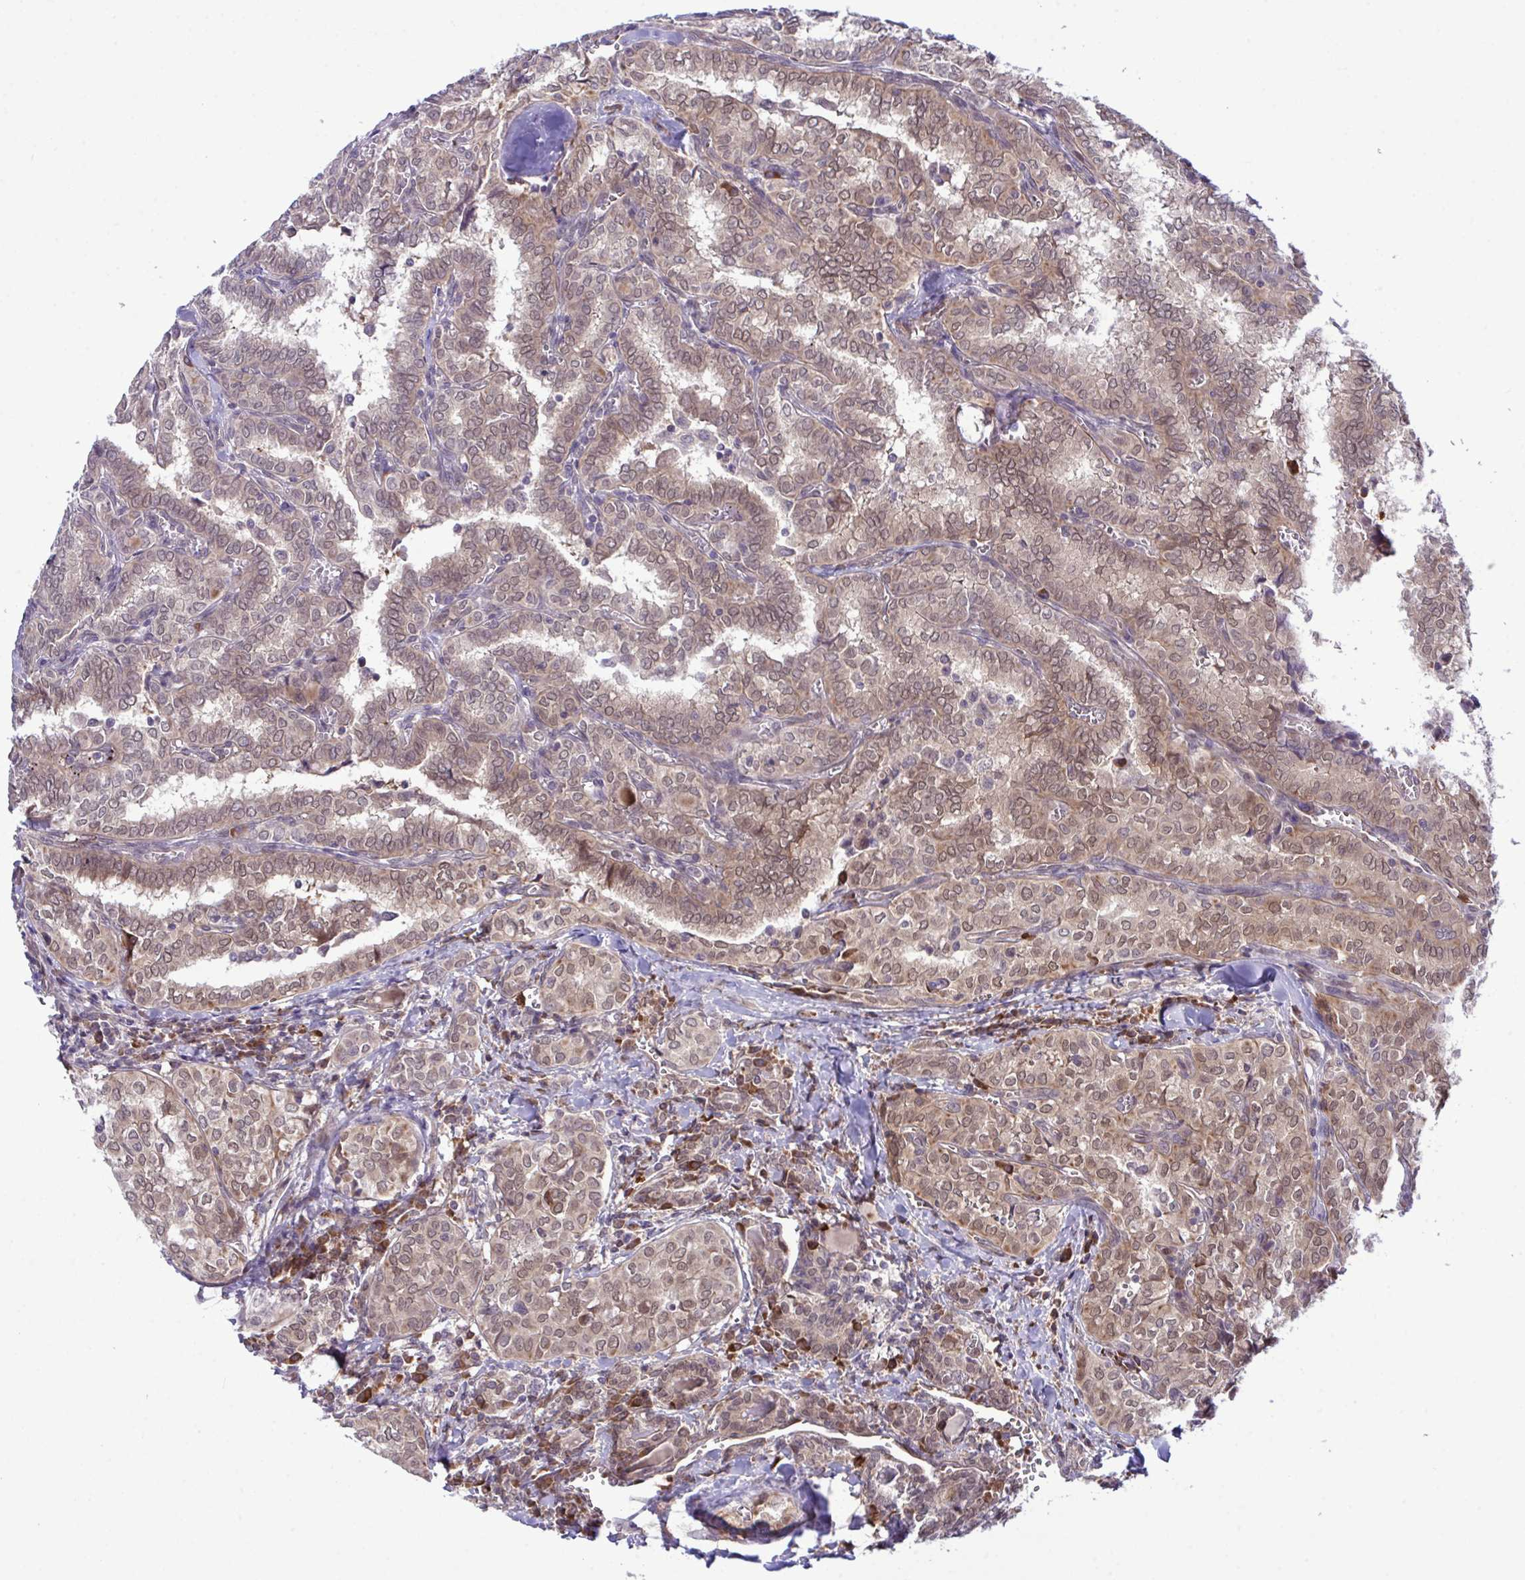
{"staining": {"intensity": "moderate", "quantity": ">75%", "location": "cytoplasmic/membranous,nuclear"}, "tissue": "thyroid cancer", "cell_type": "Tumor cells", "image_type": "cancer", "snomed": [{"axis": "morphology", "description": "Papillary adenocarcinoma, NOS"}, {"axis": "topography", "description": "Thyroid gland"}], "caption": "This histopathology image demonstrates papillary adenocarcinoma (thyroid) stained with immunohistochemistry to label a protein in brown. The cytoplasmic/membranous and nuclear of tumor cells show moderate positivity for the protein. Nuclei are counter-stained blue.", "gene": "CMPK1", "patient": {"sex": "female", "age": 30}}